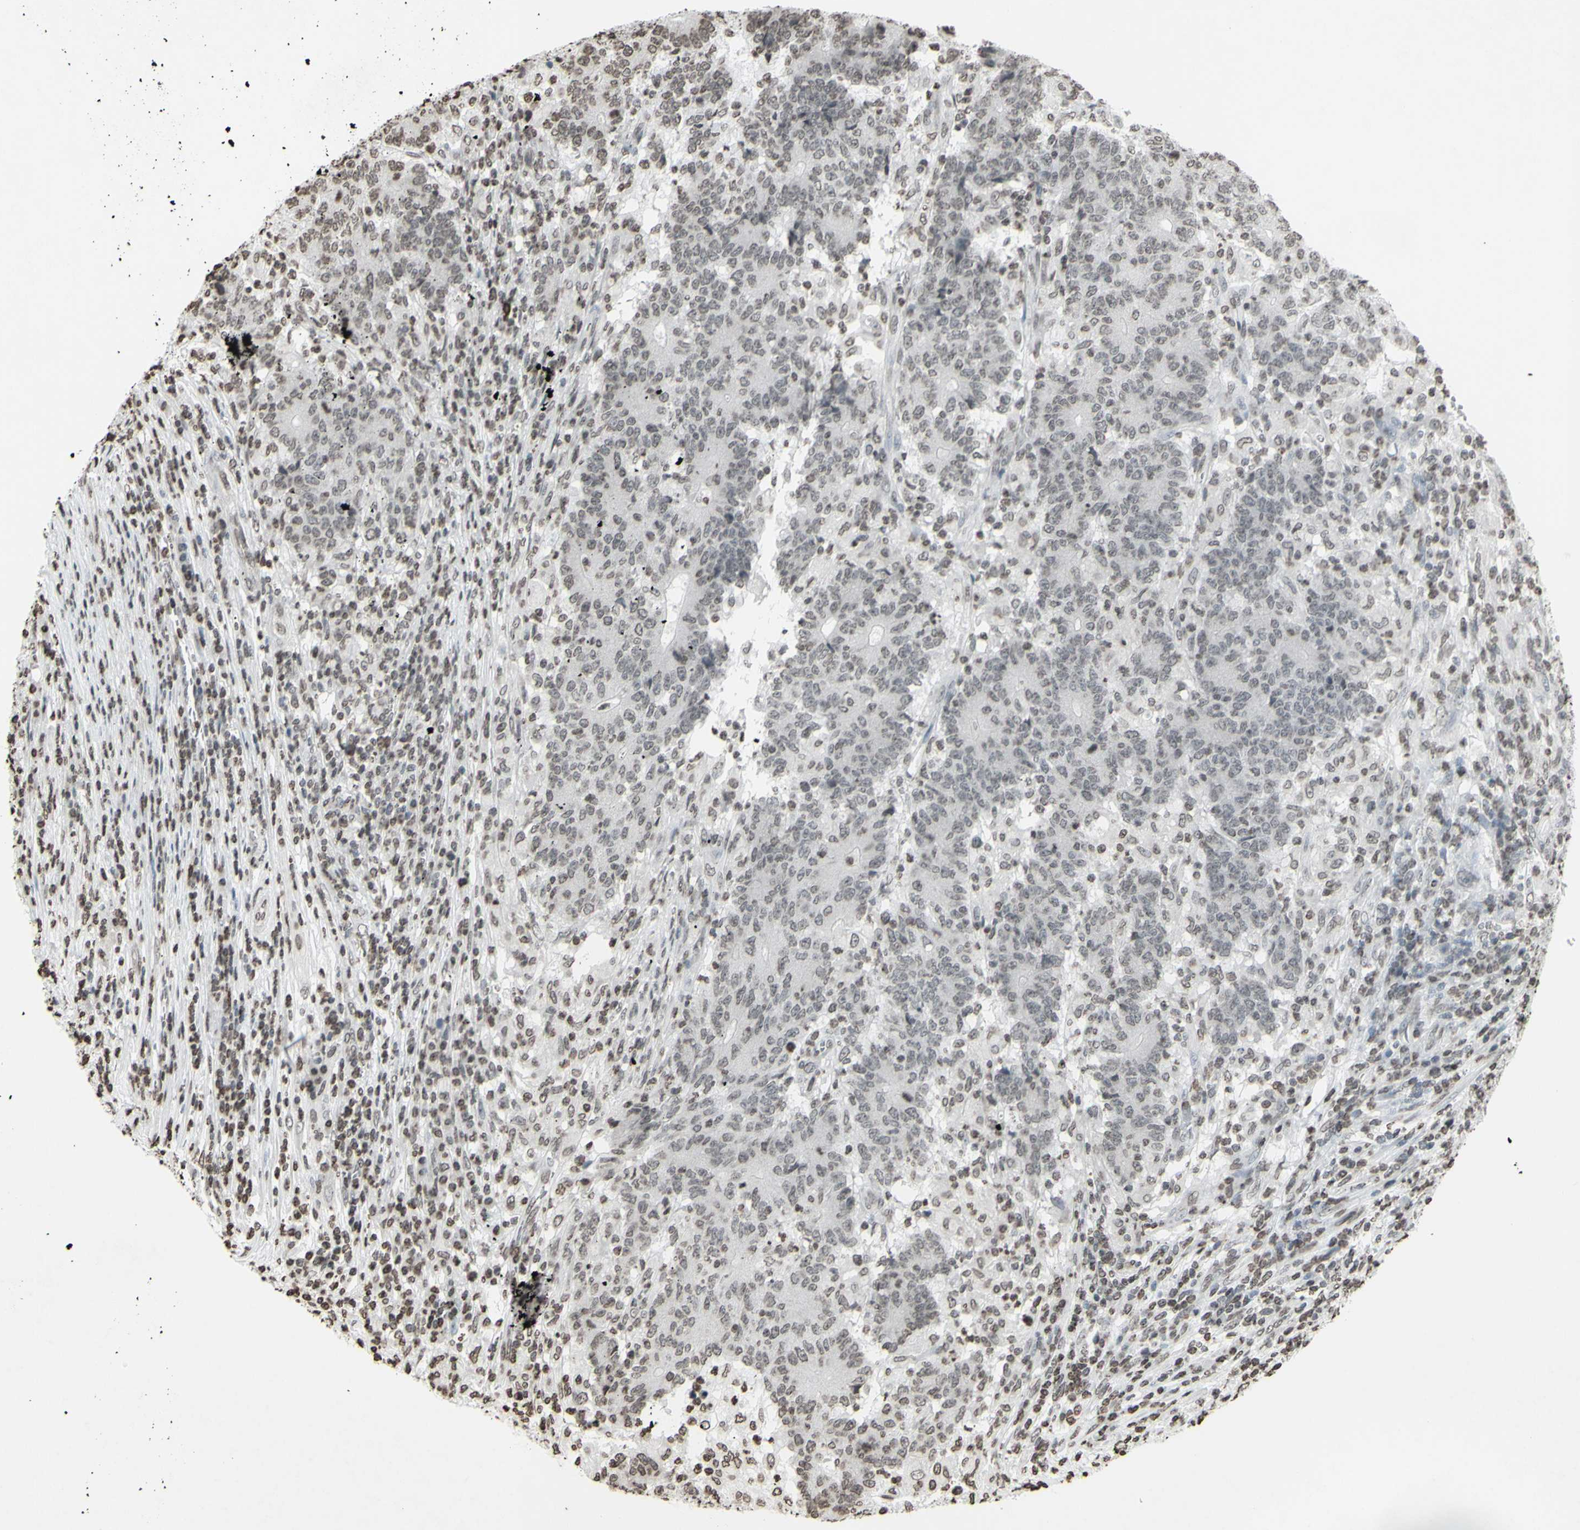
{"staining": {"intensity": "negative", "quantity": "none", "location": "none"}, "tissue": "colorectal cancer", "cell_type": "Tumor cells", "image_type": "cancer", "snomed": [{"axis": "morphology", "description": "Normal tissue, NOS"}, {"axis": "morphology", "description": "Adenocarcinoma, NOS"}, {"axis": "topography", "description": "Colon"}], "caption": "Tumor cells are negative for protein expression in human colorectal cancer.", "gene": "CD79B", "patient": {"sex": "female", "age": 75}}